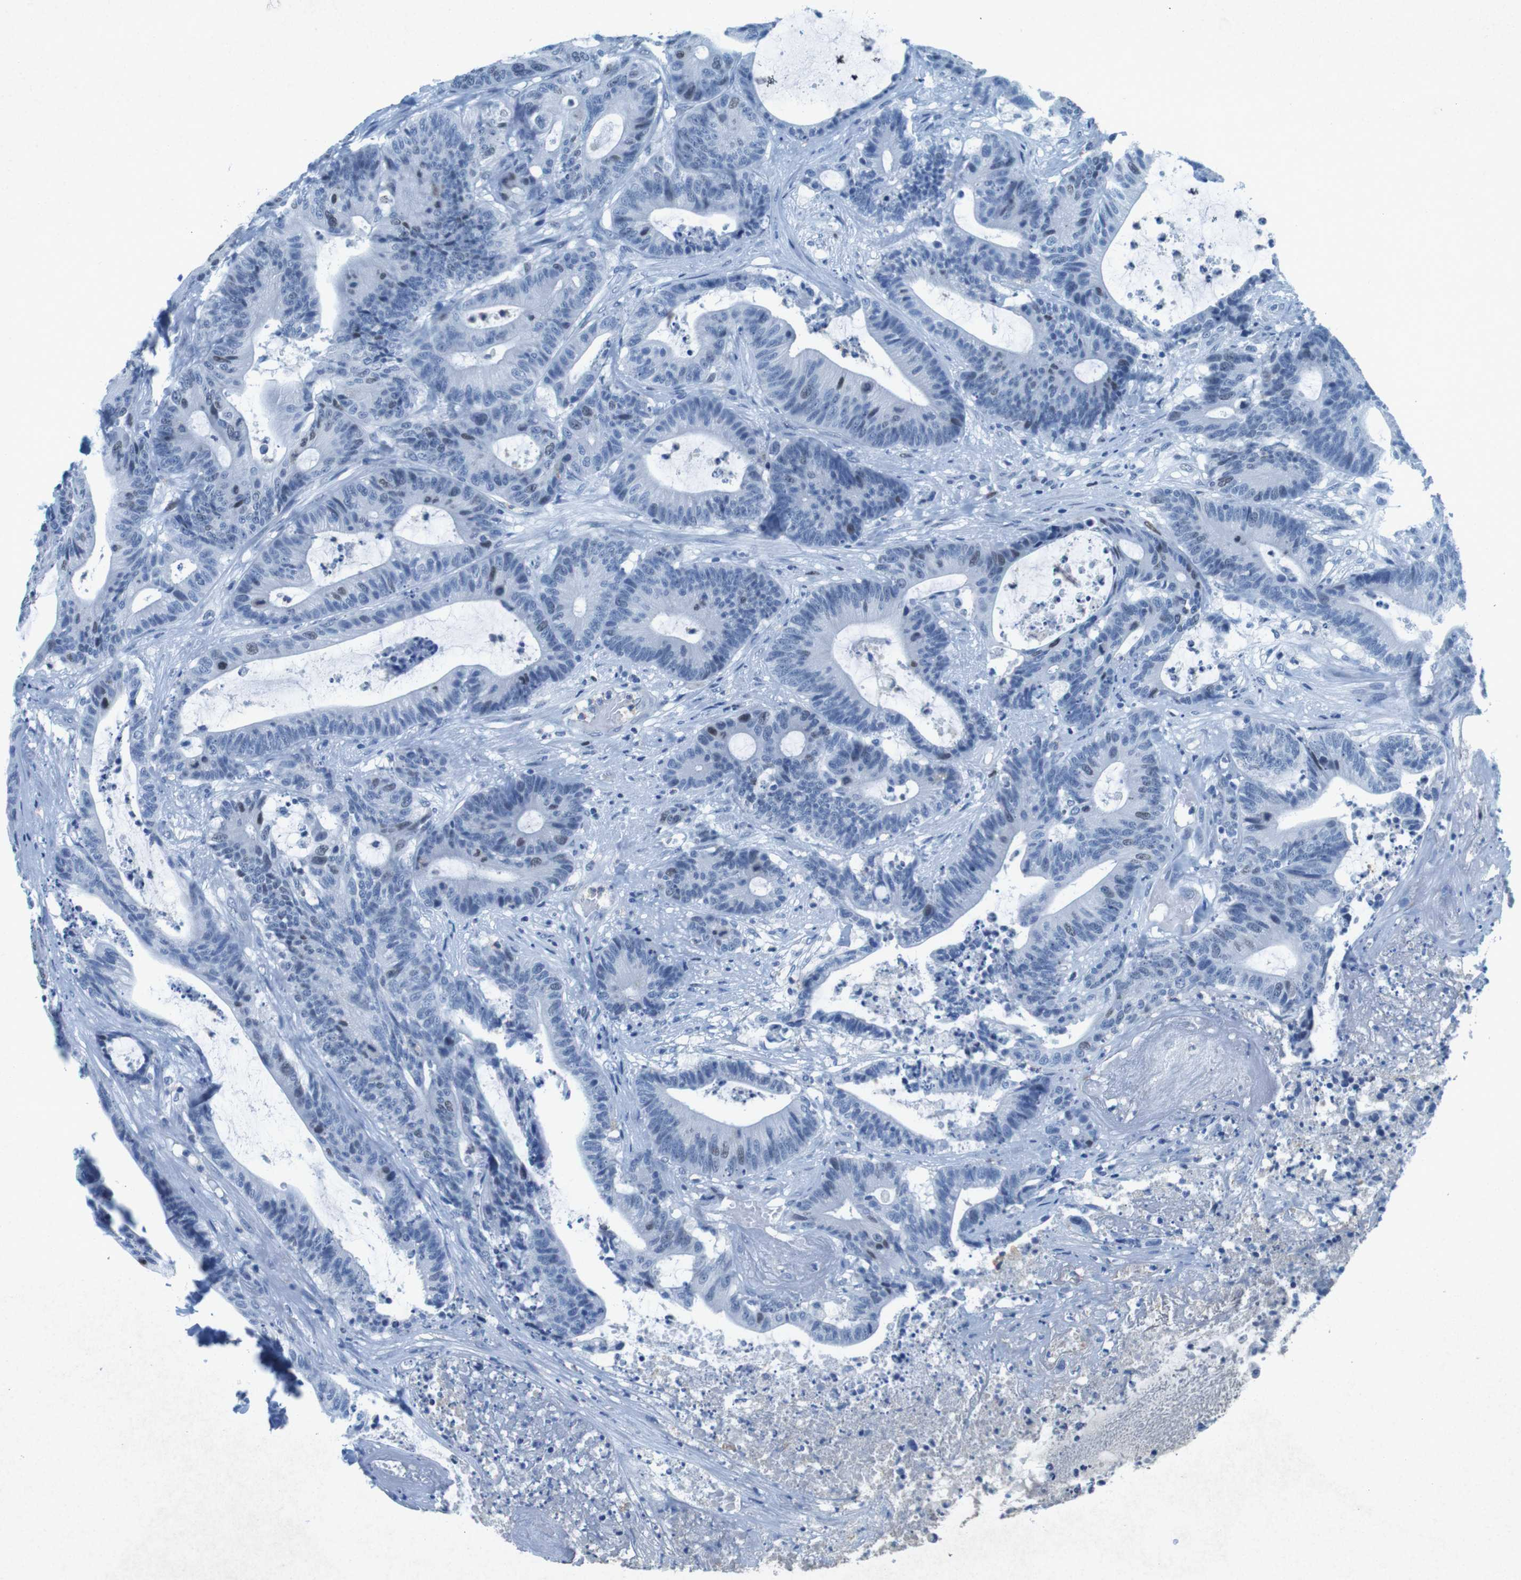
{"staining": {"intensity": "weak", "quantity": "<25%", "location": "nuclear"}, "tissue": "colorectal cancer", "cell_type": "Tumor cells", "image_type": "cancer", "snomed": [{"axis": "morphology", "description": "Adenocarcinoma, NOS"}, {"axis": "topography", "description": "Colon"}], "caption": "DAB immunohistochemical staining of human colorectal adenocarcinoma displays no significant staining in tumor cells. (Brightfield microscopy of DAB immunohistochemistry (IHC) at high magnification).", "gene": "CTAG1B", "patient": {"sex": "female", "age": 84}}